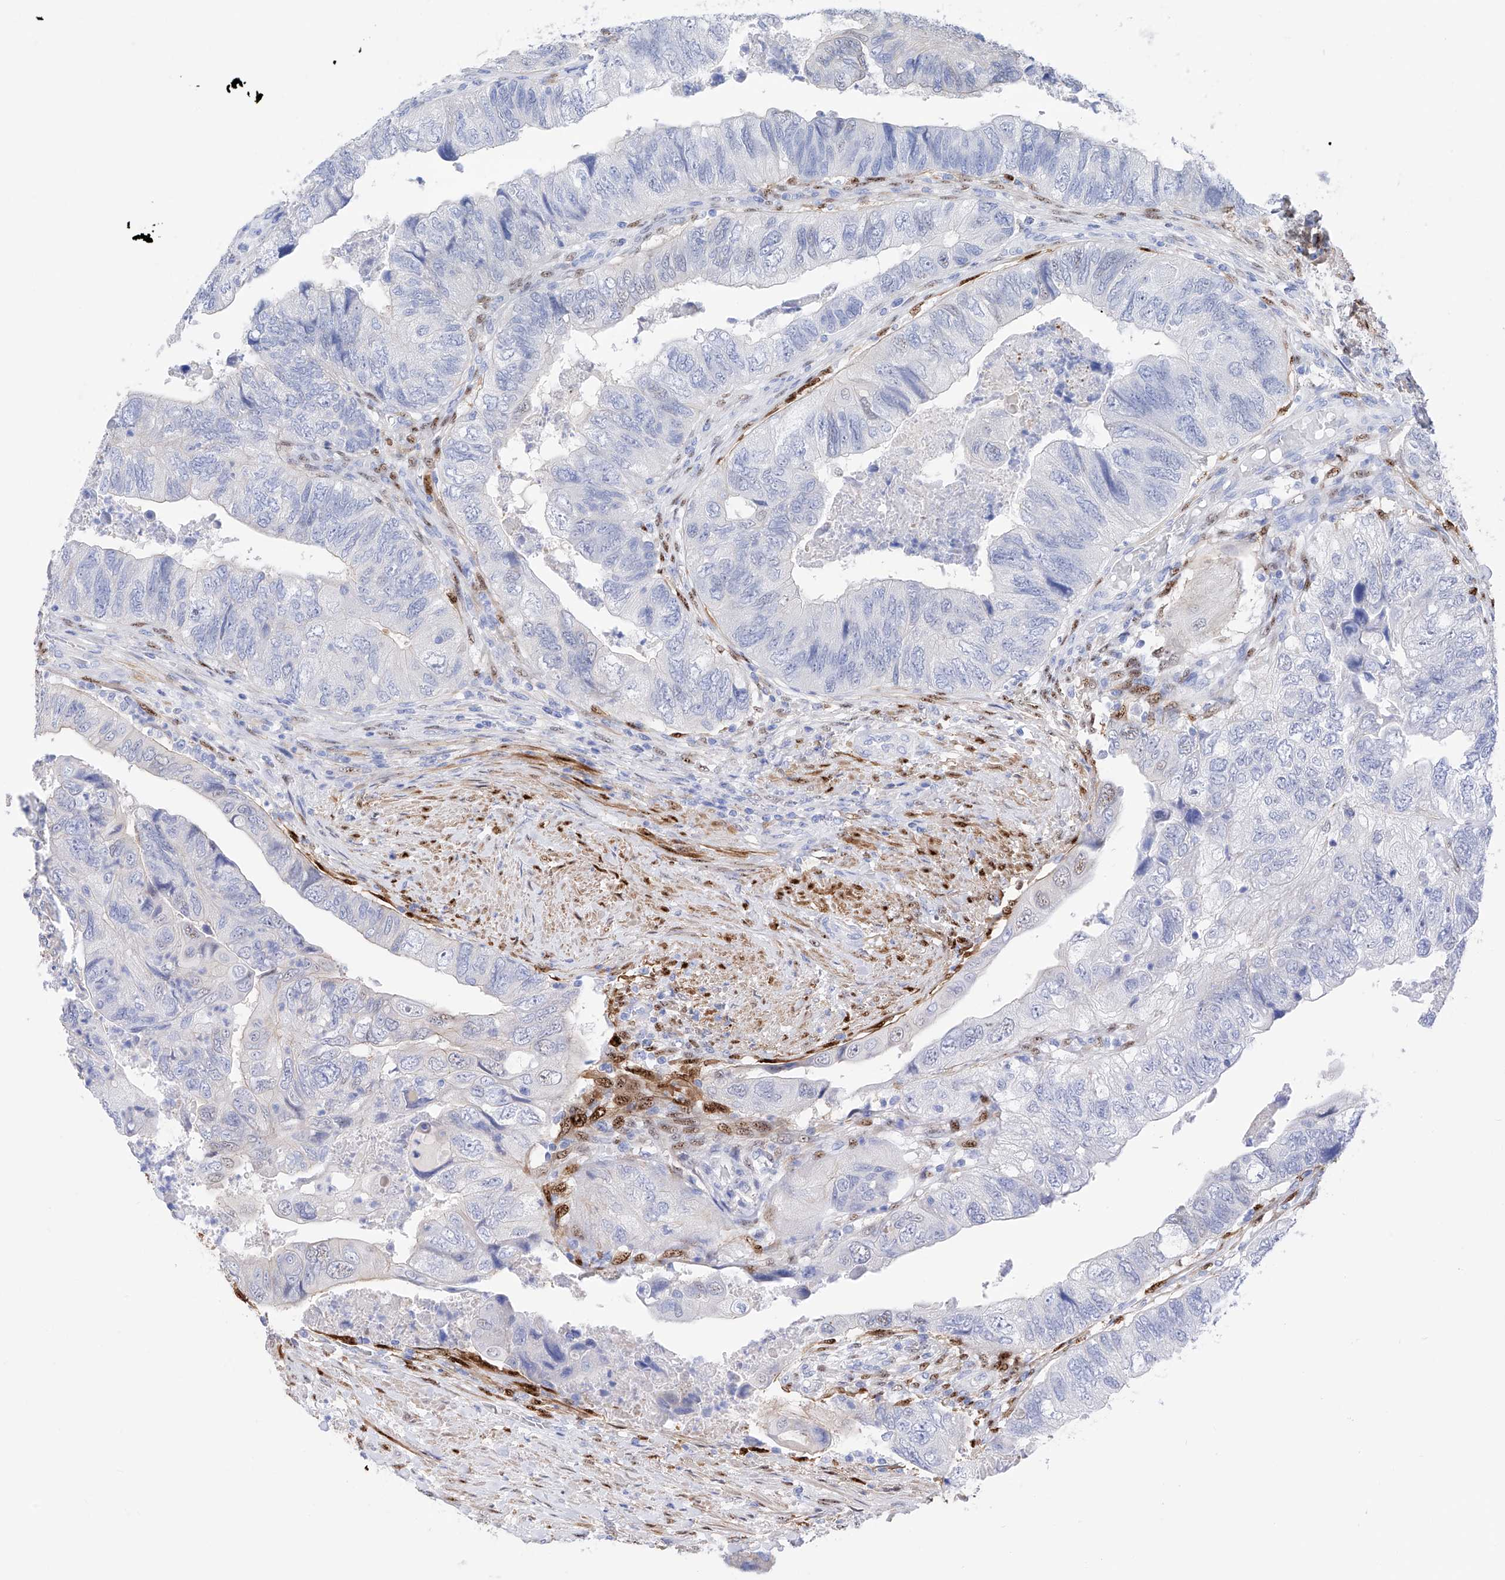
{"staining": {"intensity": "moderate", "quantity": "<25%", "location": "nuclear"}, "tissue": "colorectal cancer", "cell_type": "Tumor cells", "image_type": "cancer", "snomed": [{"axis": "morphology", "description": "Adenocarcinoma, NOS"}, {"axis": "topography", "description": "Rectum"}], "caption": "Colorectal adenocarcinoma stained with a protein marker displays moderate staining in tumor cells.", "gene": "TRPC7", "patient": {"sex": "male", "age": 63}}